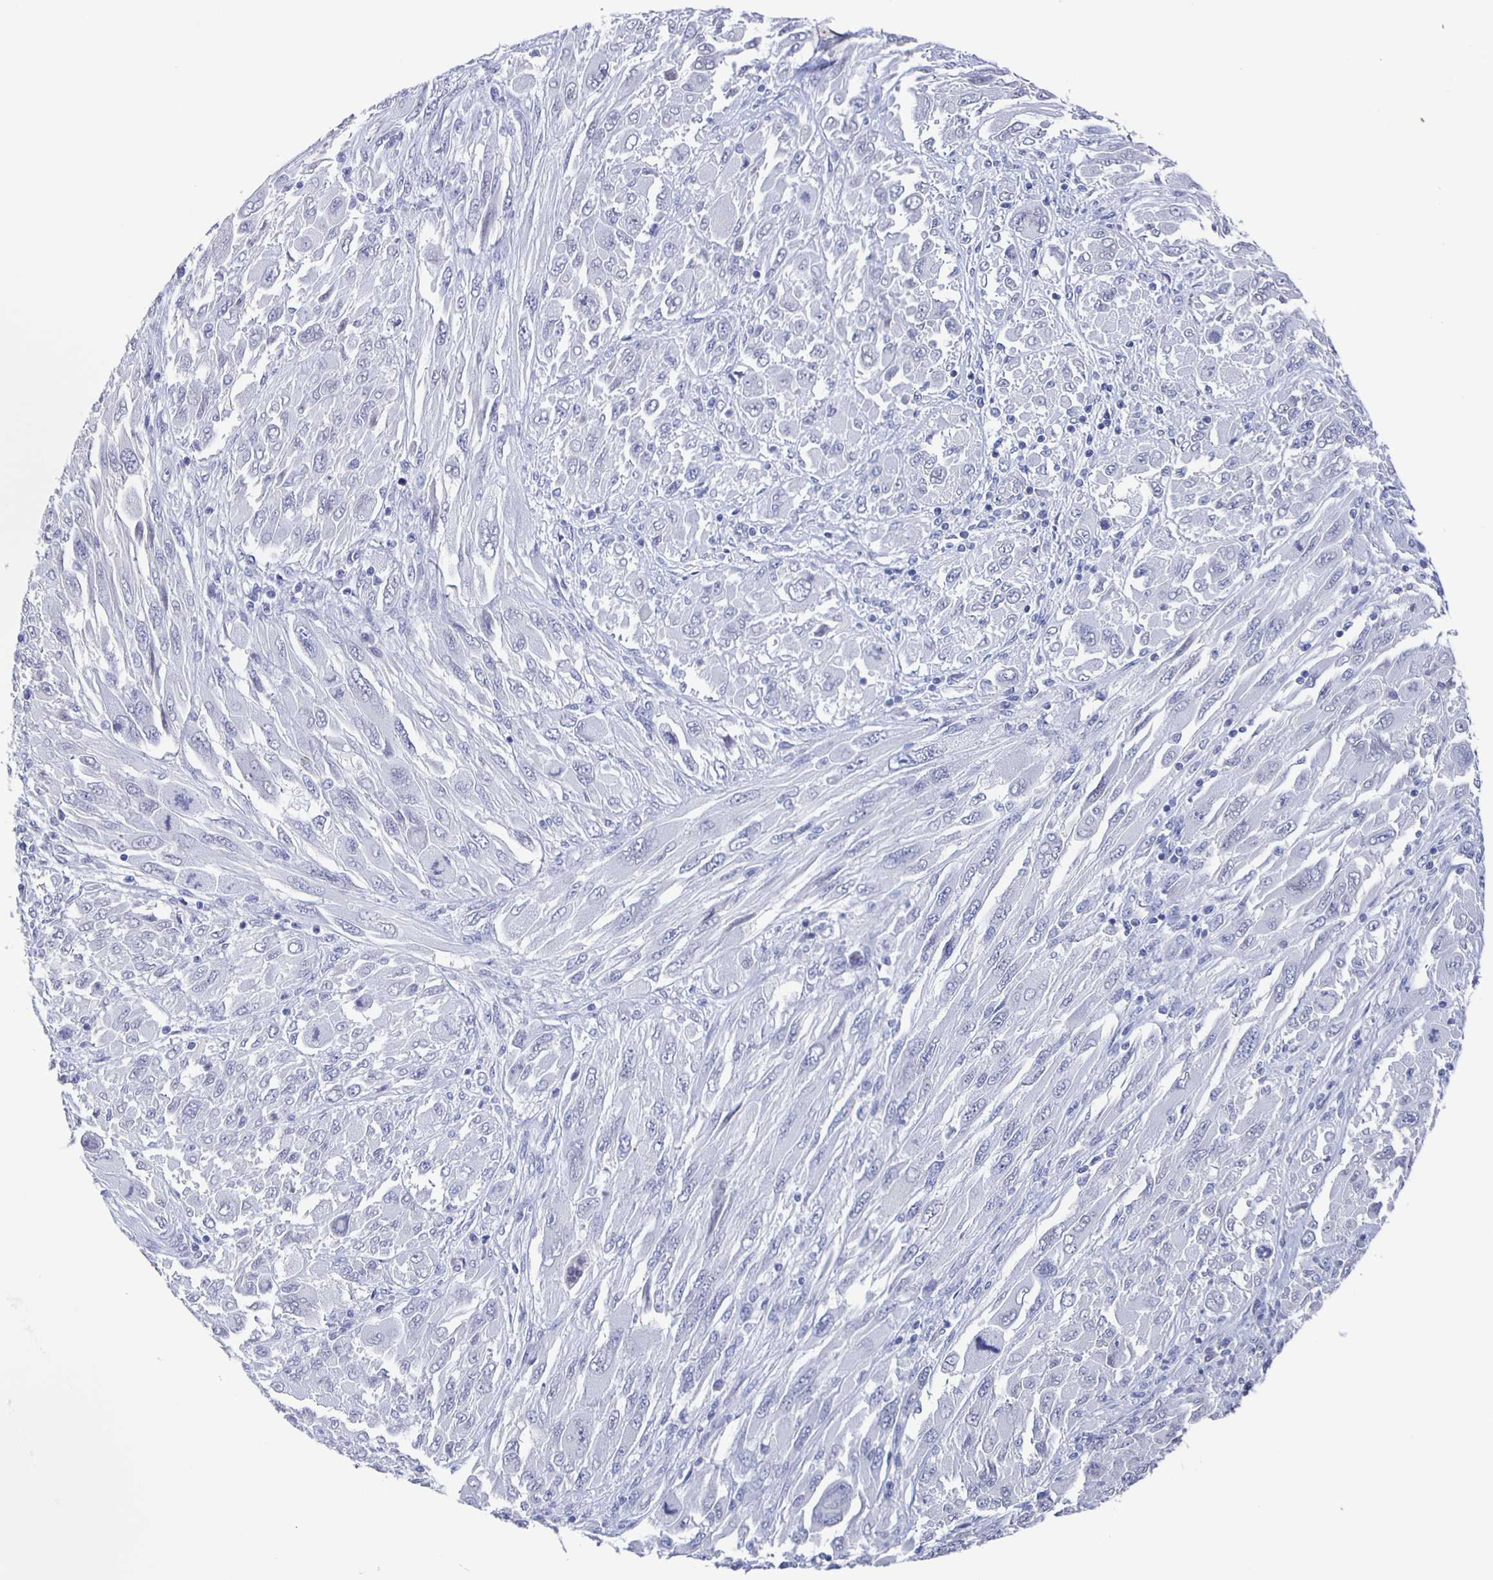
{"staining": {"intensity": "negative", "quantity": "none", "location": "none"}, "tissue": "melanoma", "cell_type": "Tumor cells", "image_type": "cancer", "snomed": [{"axis": "morphology", "description": "Malignant melanoma, NOS"}, {"axis": "topography", "description": "Skin"}], "caption": "Malignant melanoma stained for a protein using immunohistochemistry exhibits no staining tumor cells.", "gene": "CCDC17", "patient": {"sex": "female", "age": 91}}